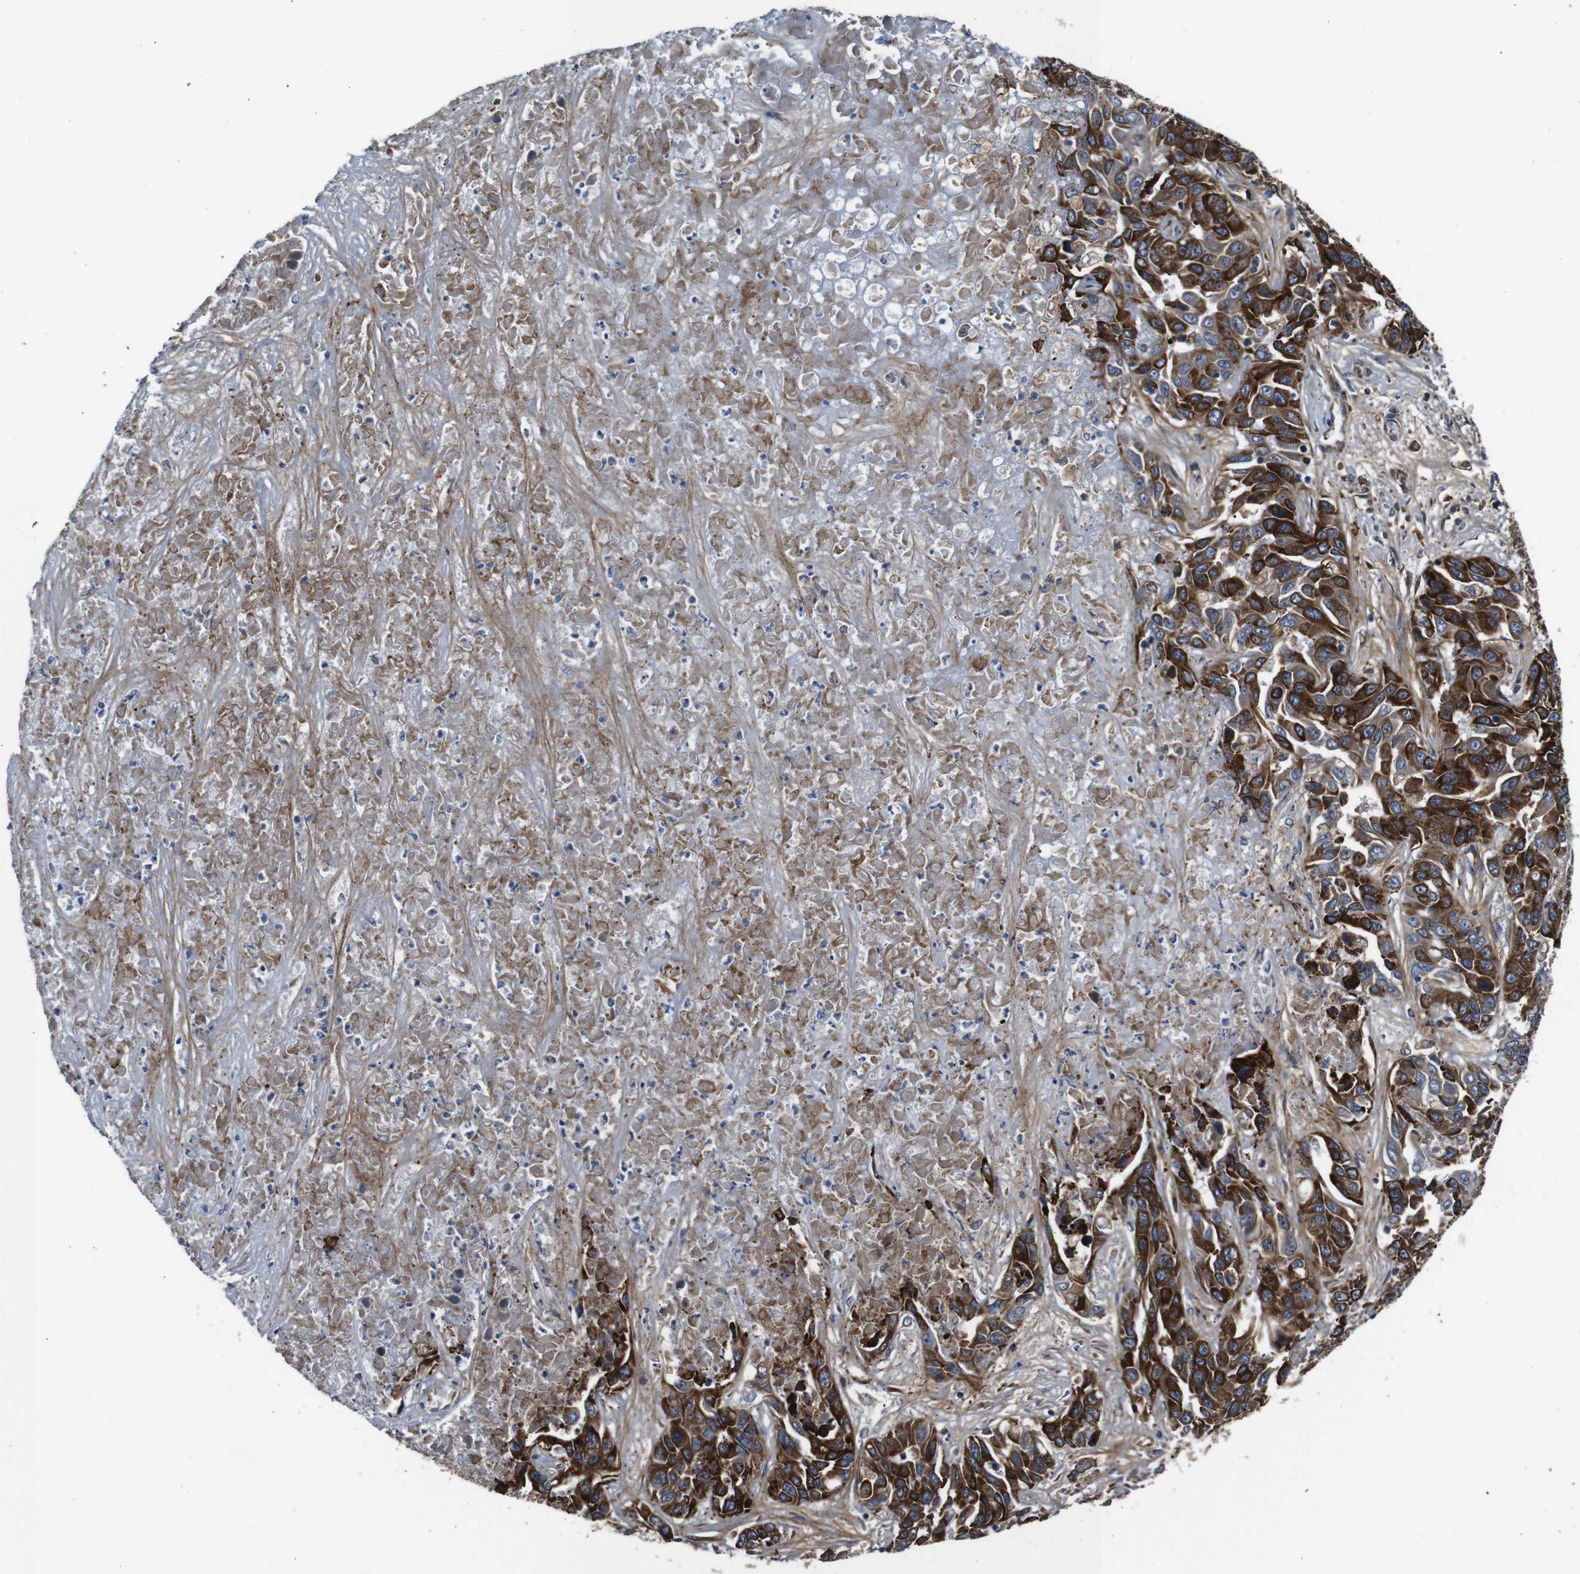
{"staining": {"intensity": "strong", "quantity": ">75%", "location": "cytoplasmic/membranous"}, "tissue": "liver cancer", "cell_type": "Tumor cells", "image_type": "cancer", "snomed": [{"axis": "morphology", "description": "Cholangiocarcinoma"}, {"axis": "topography", "description": "Liver"}], "caption": "Liver cancer was stained to show a protein in brown. There is high levels of strong cytoplasmic/membranous positivity in approximately >75% of tumor cells.", "gene": "UBE2G2", "patient": {"sex": "female", "age": 52}}